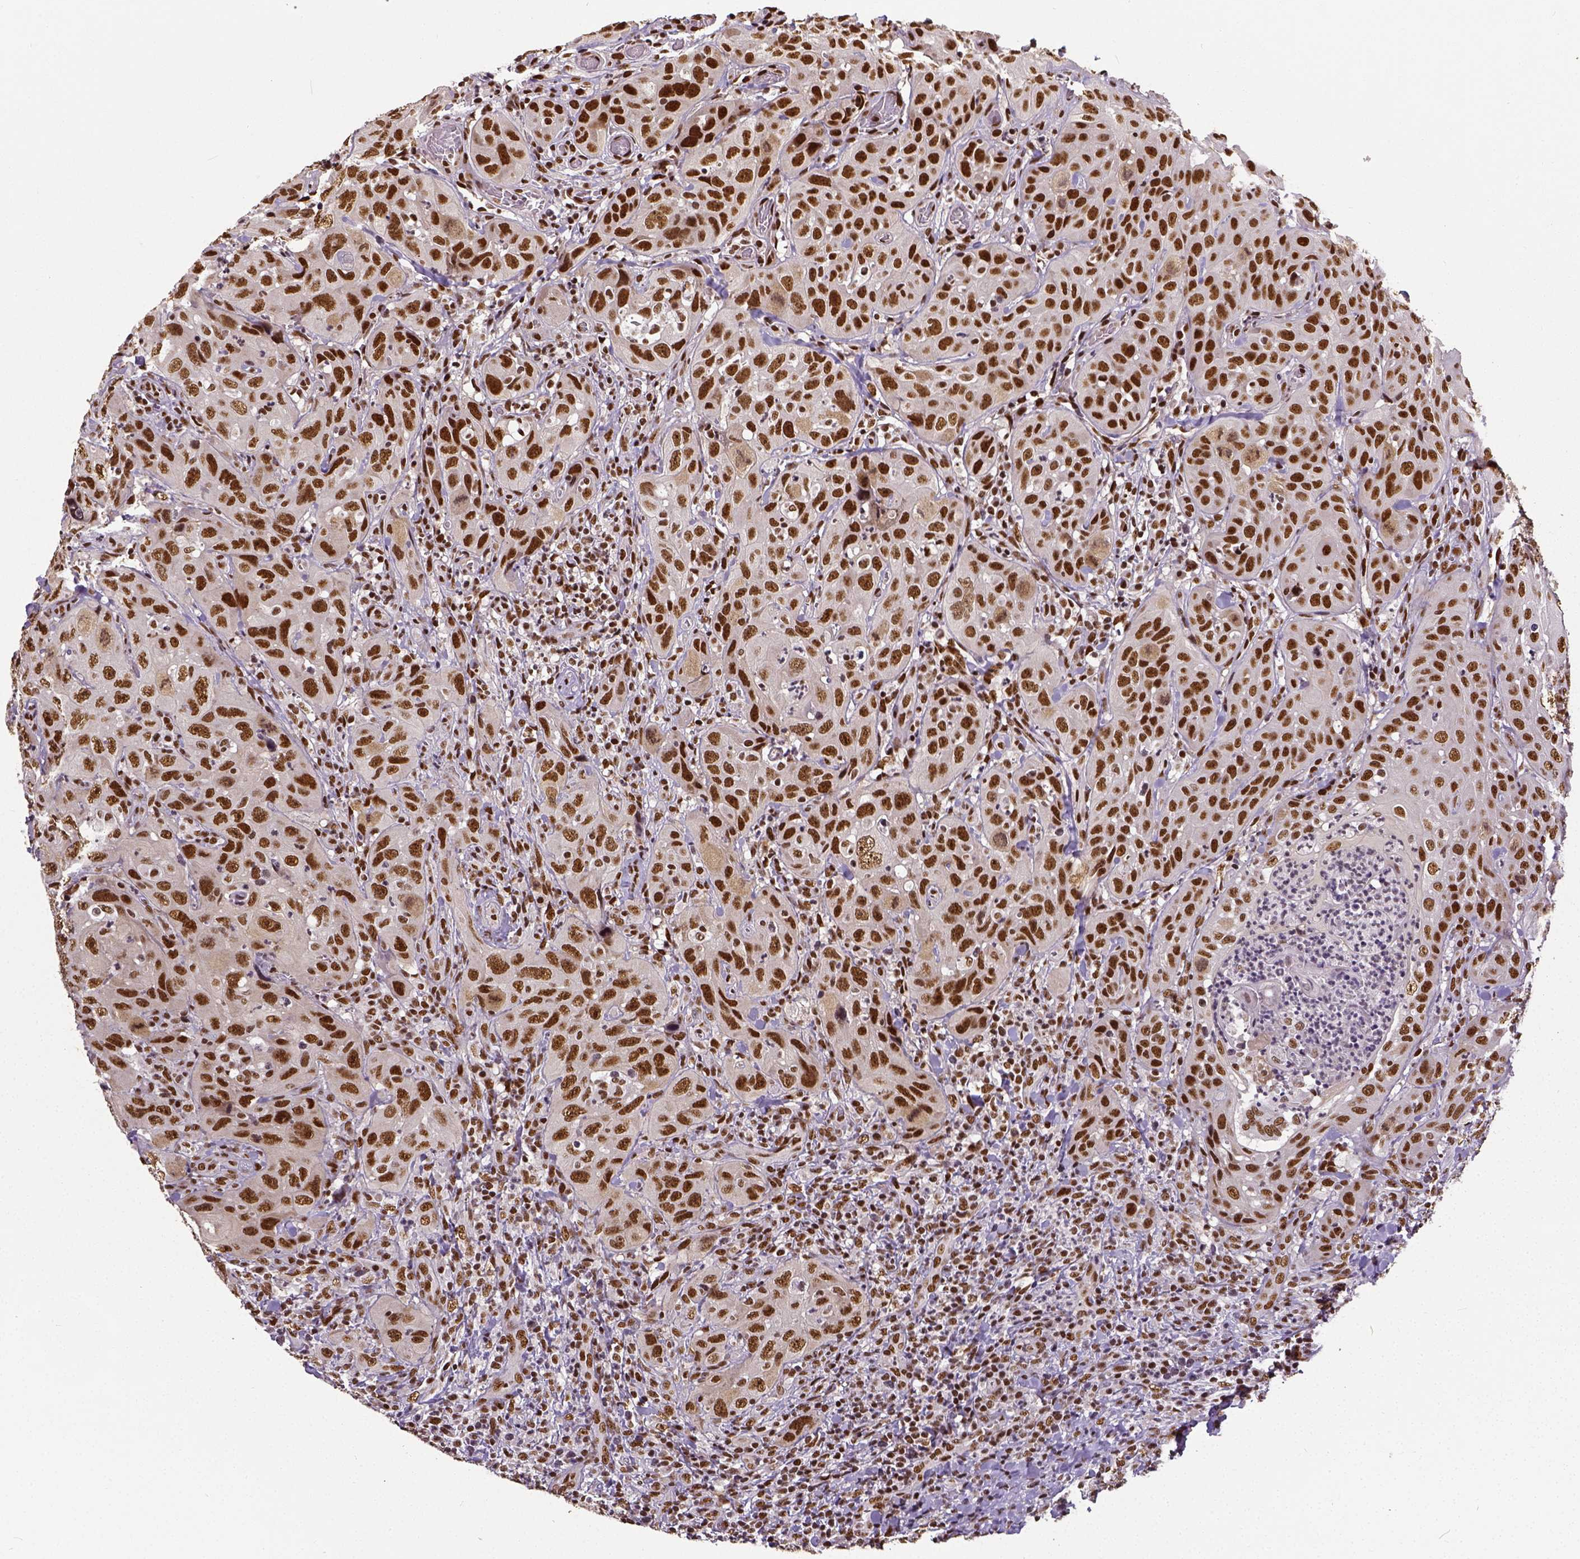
{"staining": {"intensity": "strong", "quantity": ">75%", "location": "nuclear"}, "tissue": "head and neck cancer", "cell_type": "Tumor cells", "image_type": "cancer", "snomed": [{"axis": "morphology", "description": "Normal tissue, NOS"}, {"axis": "morphology", "description": "Squamous cell carcinoma, NOS"}, {"axis": "topography", "description": "Oral tissue"}, {"axis": "topography", "description": "Tounge, NOS"}, {"axis": "topography", "description": "Head-Neck"}], "caption": "Immunohistochemistry photomicrograph of neoplastic tissue: human squamous cell carcinoma (head and neck) stained using IHC displays high levels of strong protein expression localized specifically in the nuclear of tumor cells, appearing as a nuclear brown color.", "gene": "ATRX", "patient": {"sex": "male", "age": 62}}